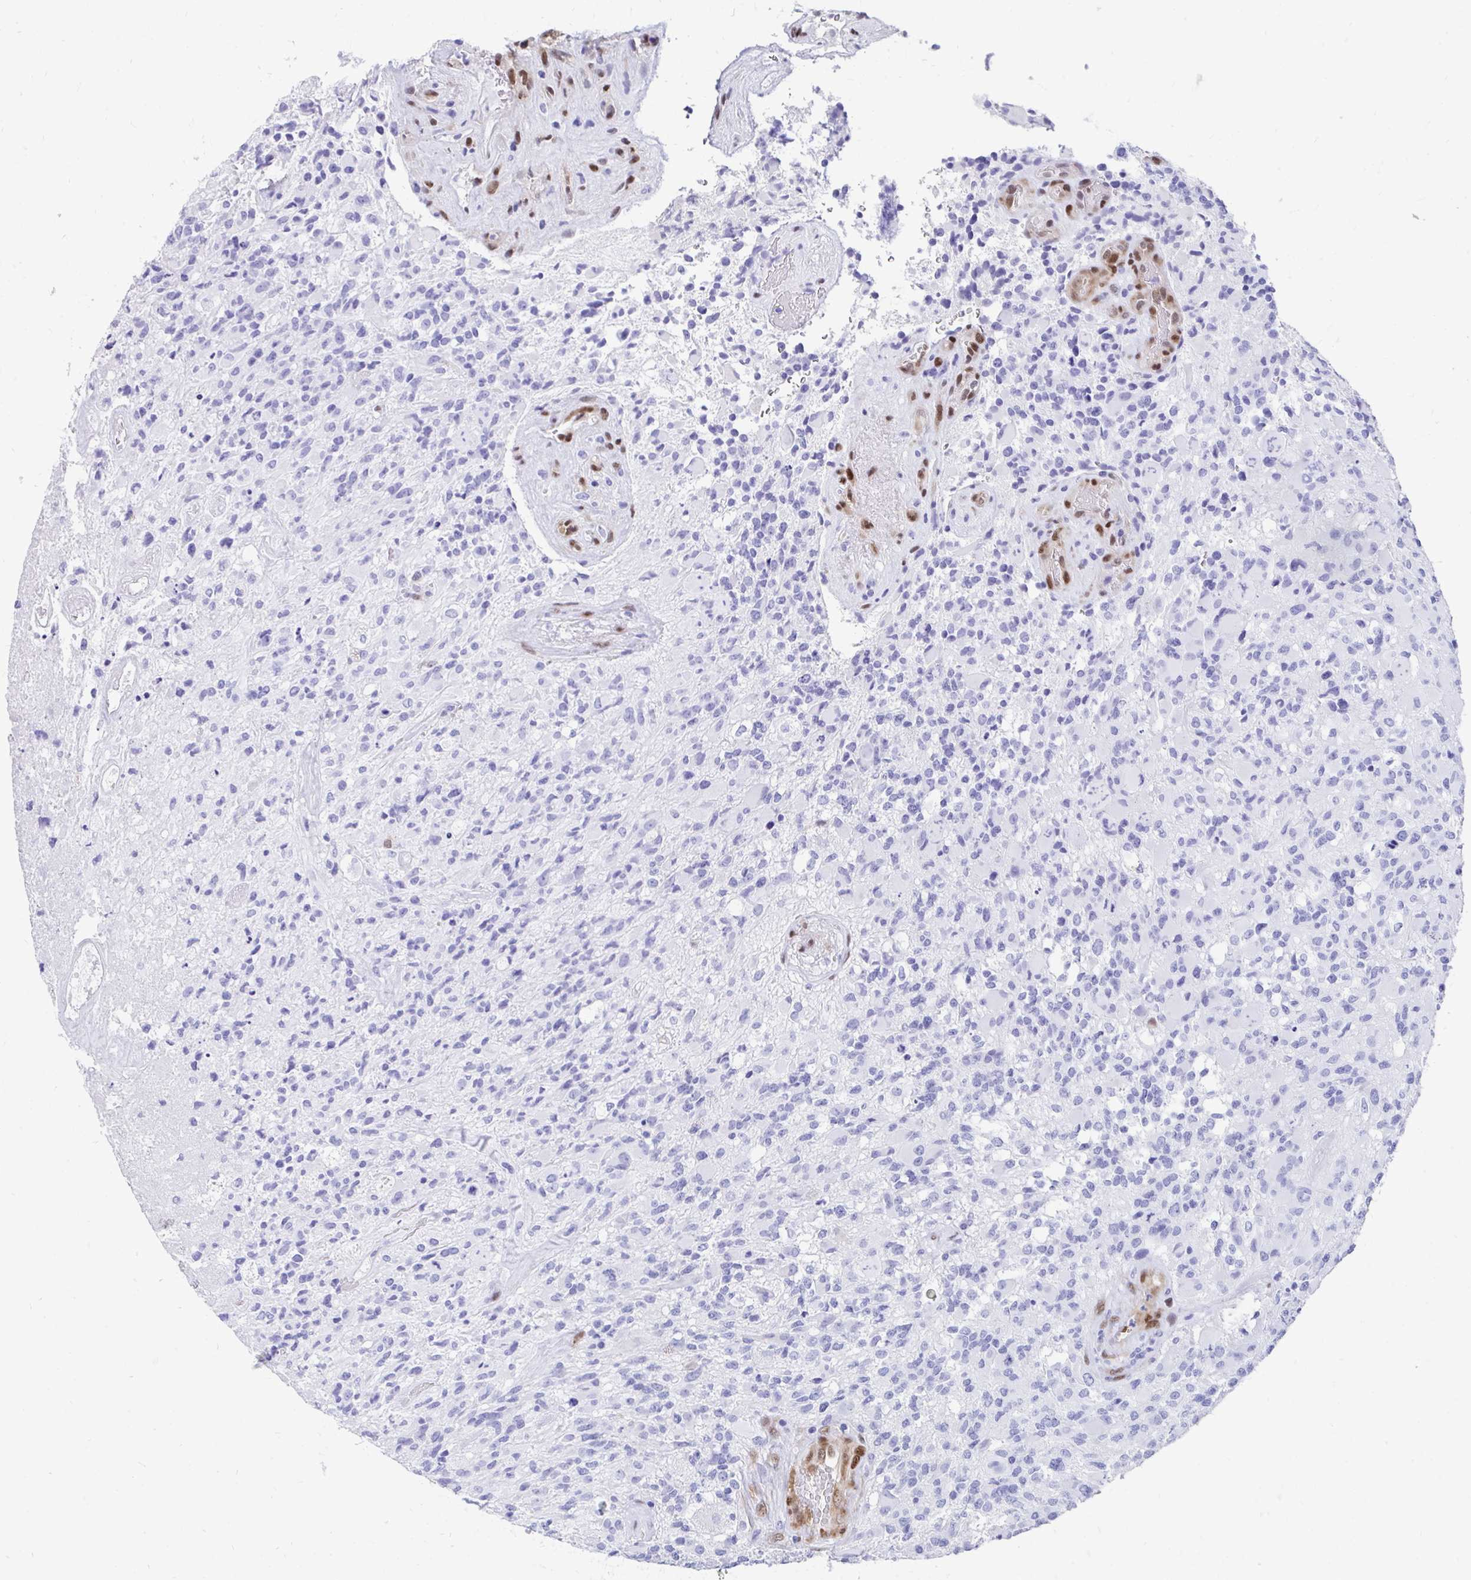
{"staining": {"intensity": "negative", "quantity": "none", "location": "none"}, "tissue": "glioma", "cell_type": "Tumor cells", "image_type": "cancer", "snomed": [{"axis": "morphology", "description": "Glioma, malignant, High grade"}, {"axis": "topography", "description": "Brain"}], "caption": "Tumor cells are negative for protein expression in human glioma.", "gene": "RBPMS", "patient": {"sex": "female", "age": 65}}